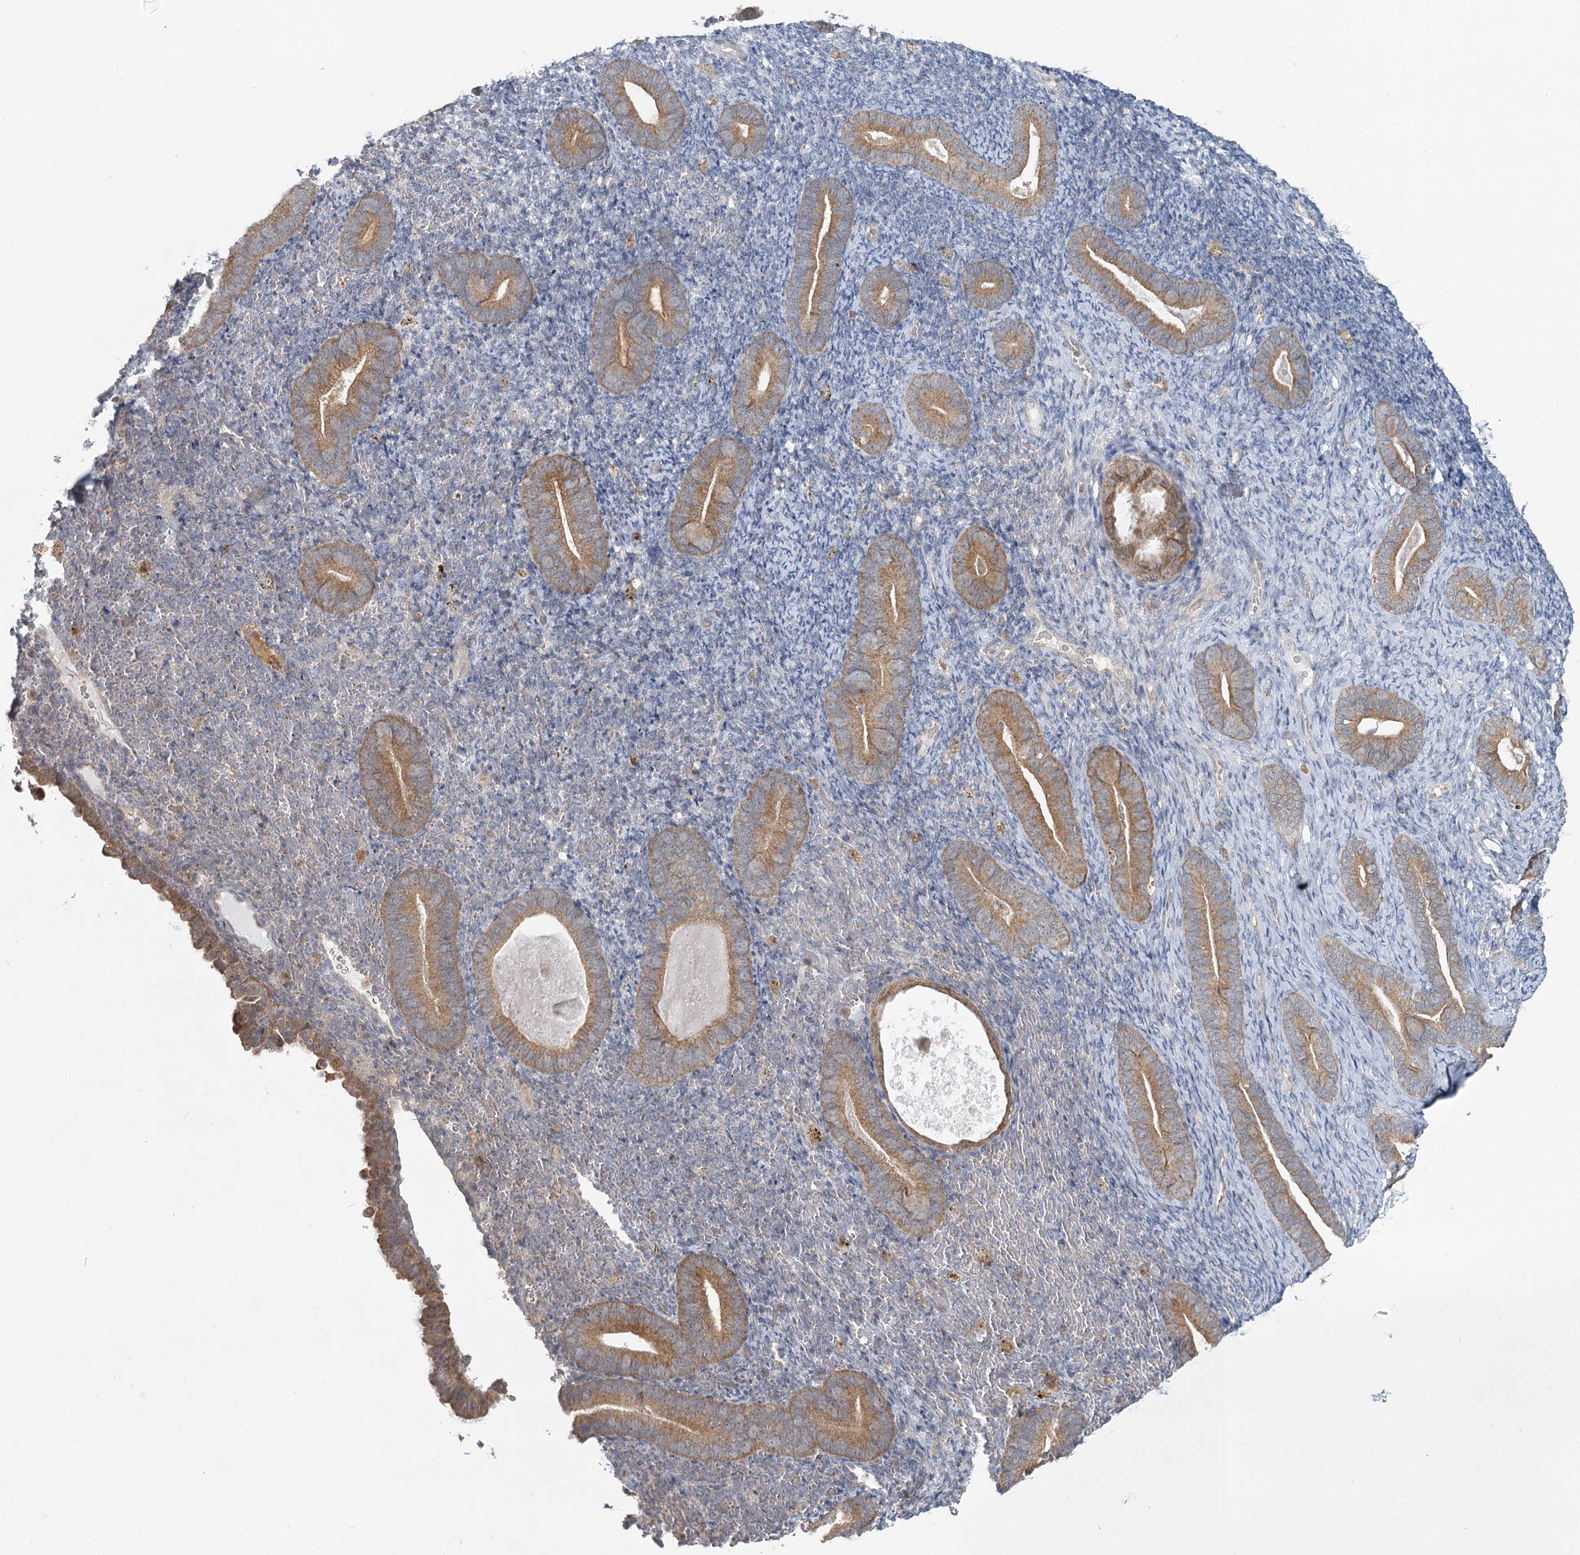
{"staining": {"intensity": "negative", "quantity": "none", "location": "none"}, "tissue": "endometrium", "cell_type": "Cells in endometrial stroma", "image_type": "normal", "snomed": [{"axis": "morphology", "description": "Normal tissue, NOS"}, {"axis": "topography", "description": "Endometrium"}], "caption": "Protein analysis of benign endometrium demonstrates no significant positivity in cells in endometrial stroma.", "gene": "THNSL1", "patient": {"sex": "female", "age": 51}}